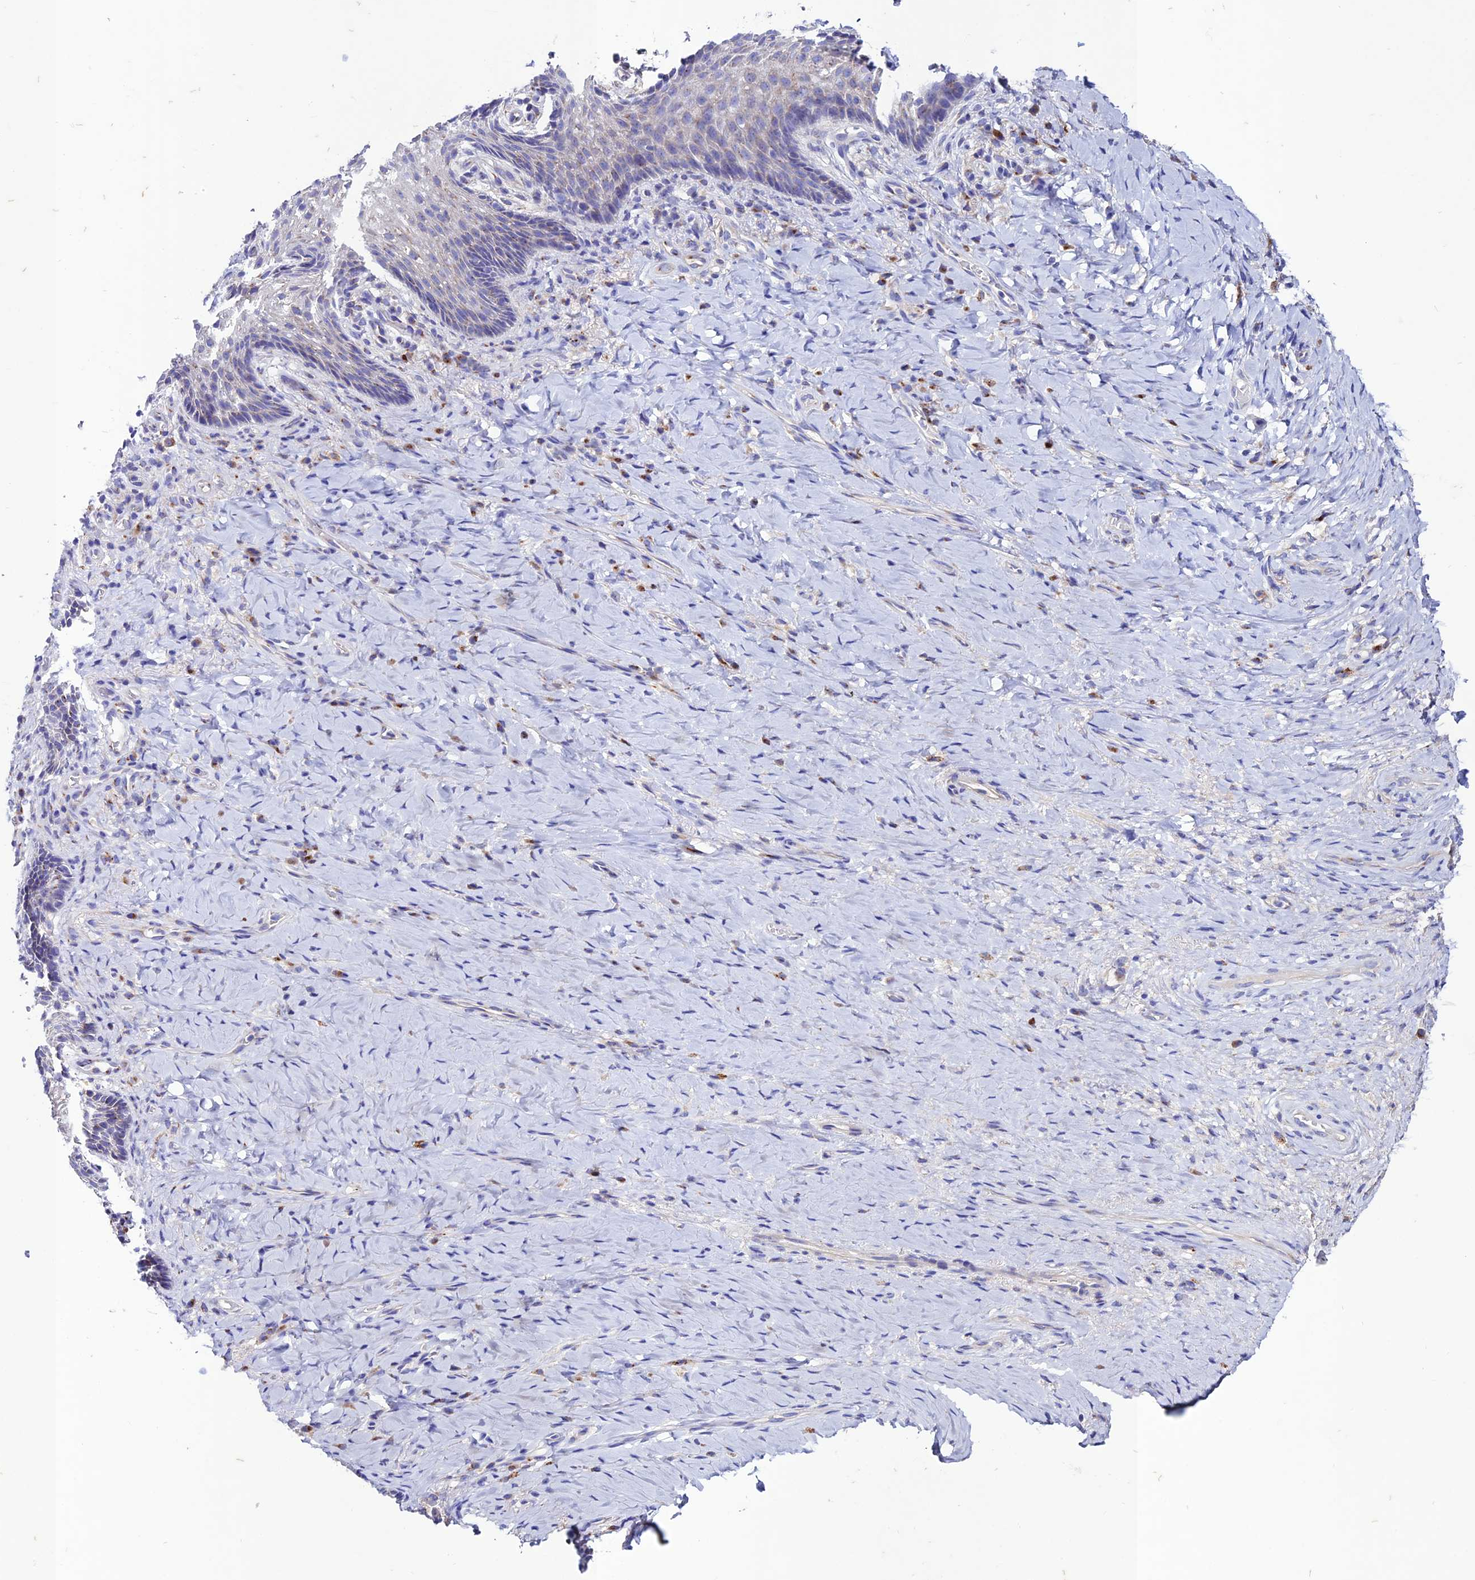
{"staining": {"intensity": "weak", "quantity": "<25%", "location": "cytoplasmic/membranous"}, "tissue": "vagina", "cell_type": "Squamous epithelial cells", "image_type": "normal", "snomed": [{"axis": "morphology", "description": "Normal tissue, NOS"}, {"axis": "topography", "description": "Vagina"}], "caption": "Squamous epithelial cells show no significant protein staining in normal vagina. (Immunohistochemistry (ihc), brightfield microscopy, high magnification).", "gene": "OR51Q1", "patient": {"sex": "female", "age": 60}}